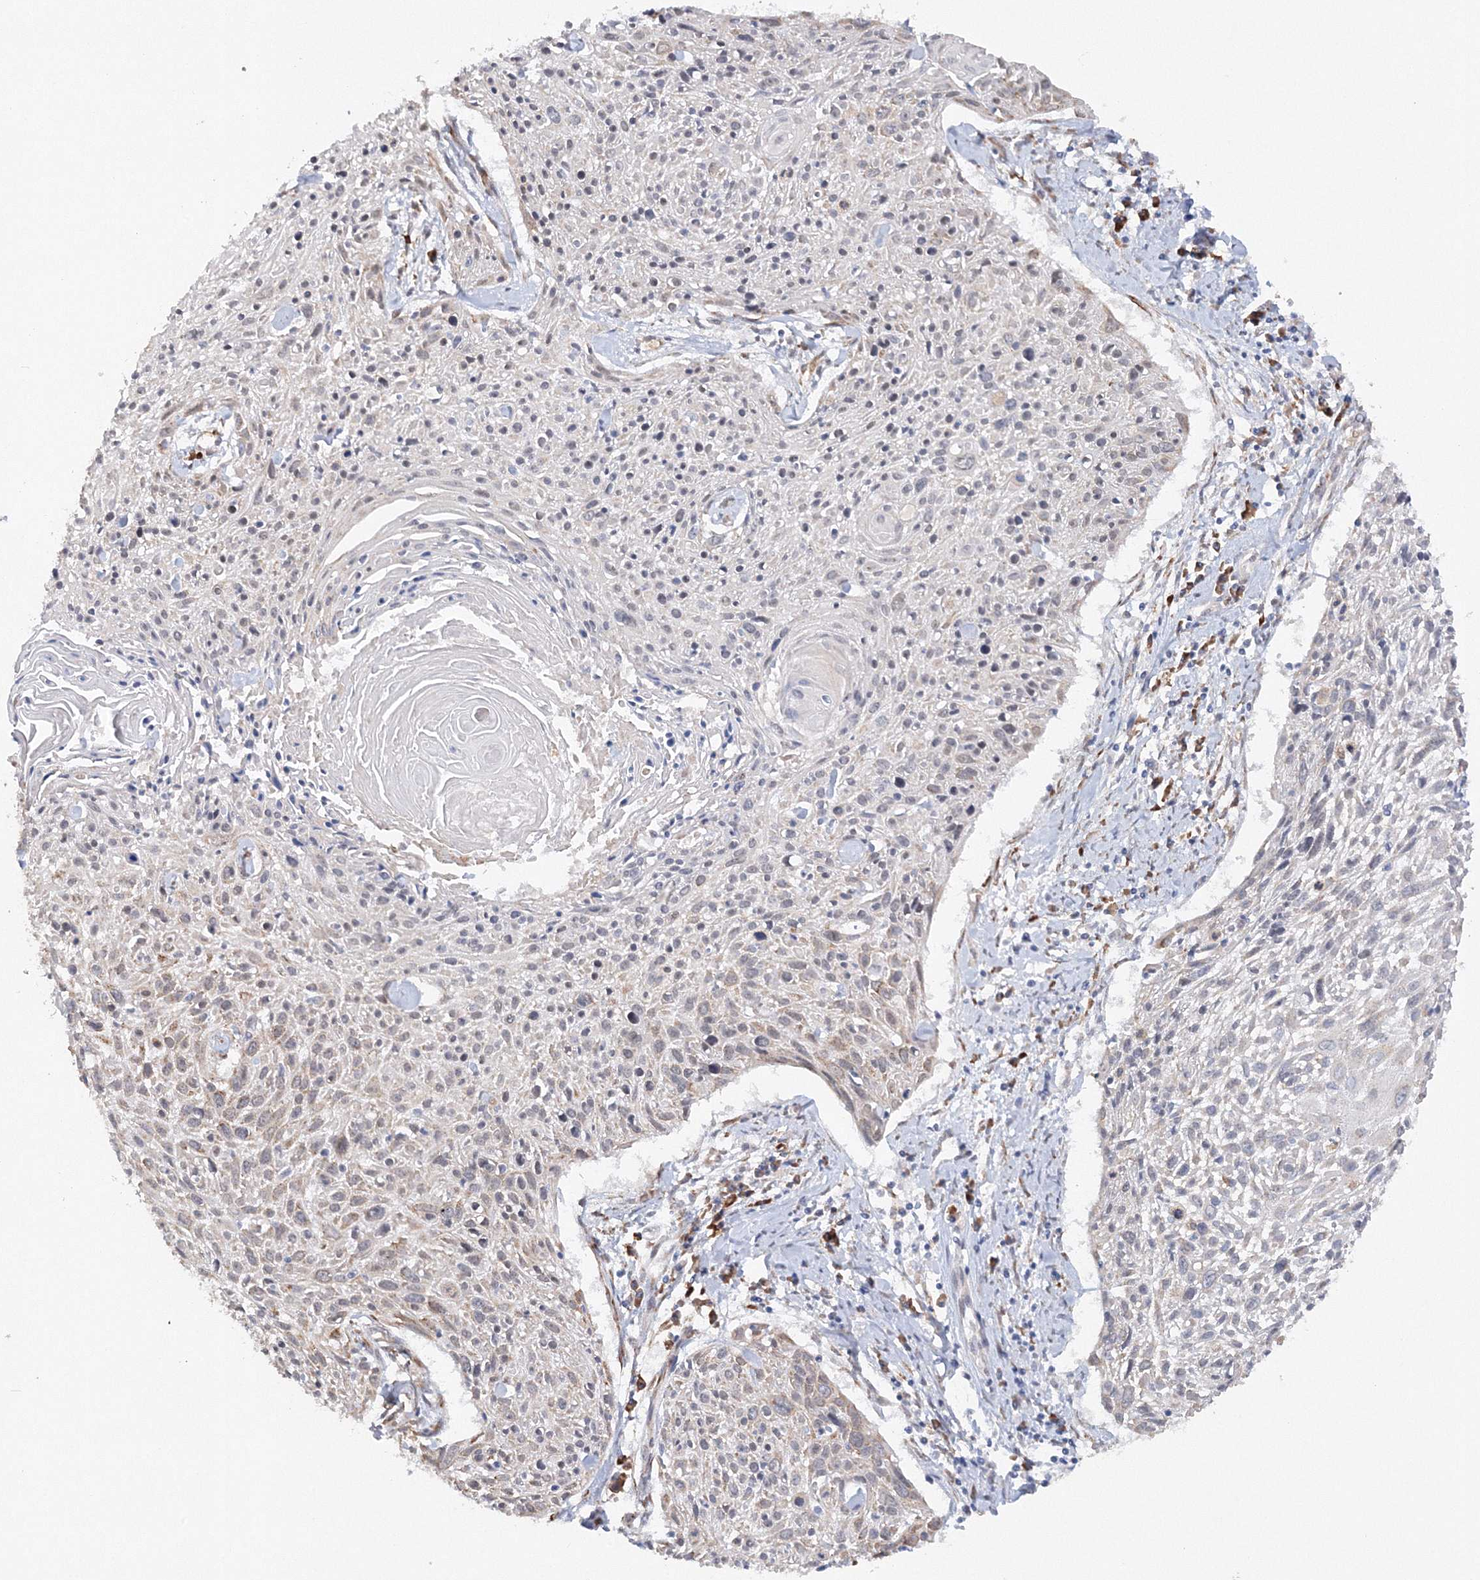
{"staining": {"intensity": "weak", "quantity": "<25%", "location": "cytoplasmic/membranous"}, "tissue": "cervical cancer", "cell_type": "Tumor cells", "image_type": "cancer", "snomed": [{"axis": "morphology", "description": "Squamous cell carcinoma, NOS"}, {"axis": "topography", "description": "Cervix"}], "caption": "Immunohistochemistry (IHC) of squamous cell carcinoma (cervical) exhibits no staining in tumor cells.", "gene": "DIS3L2", "patient": {"sex": "female", "age": 51}}